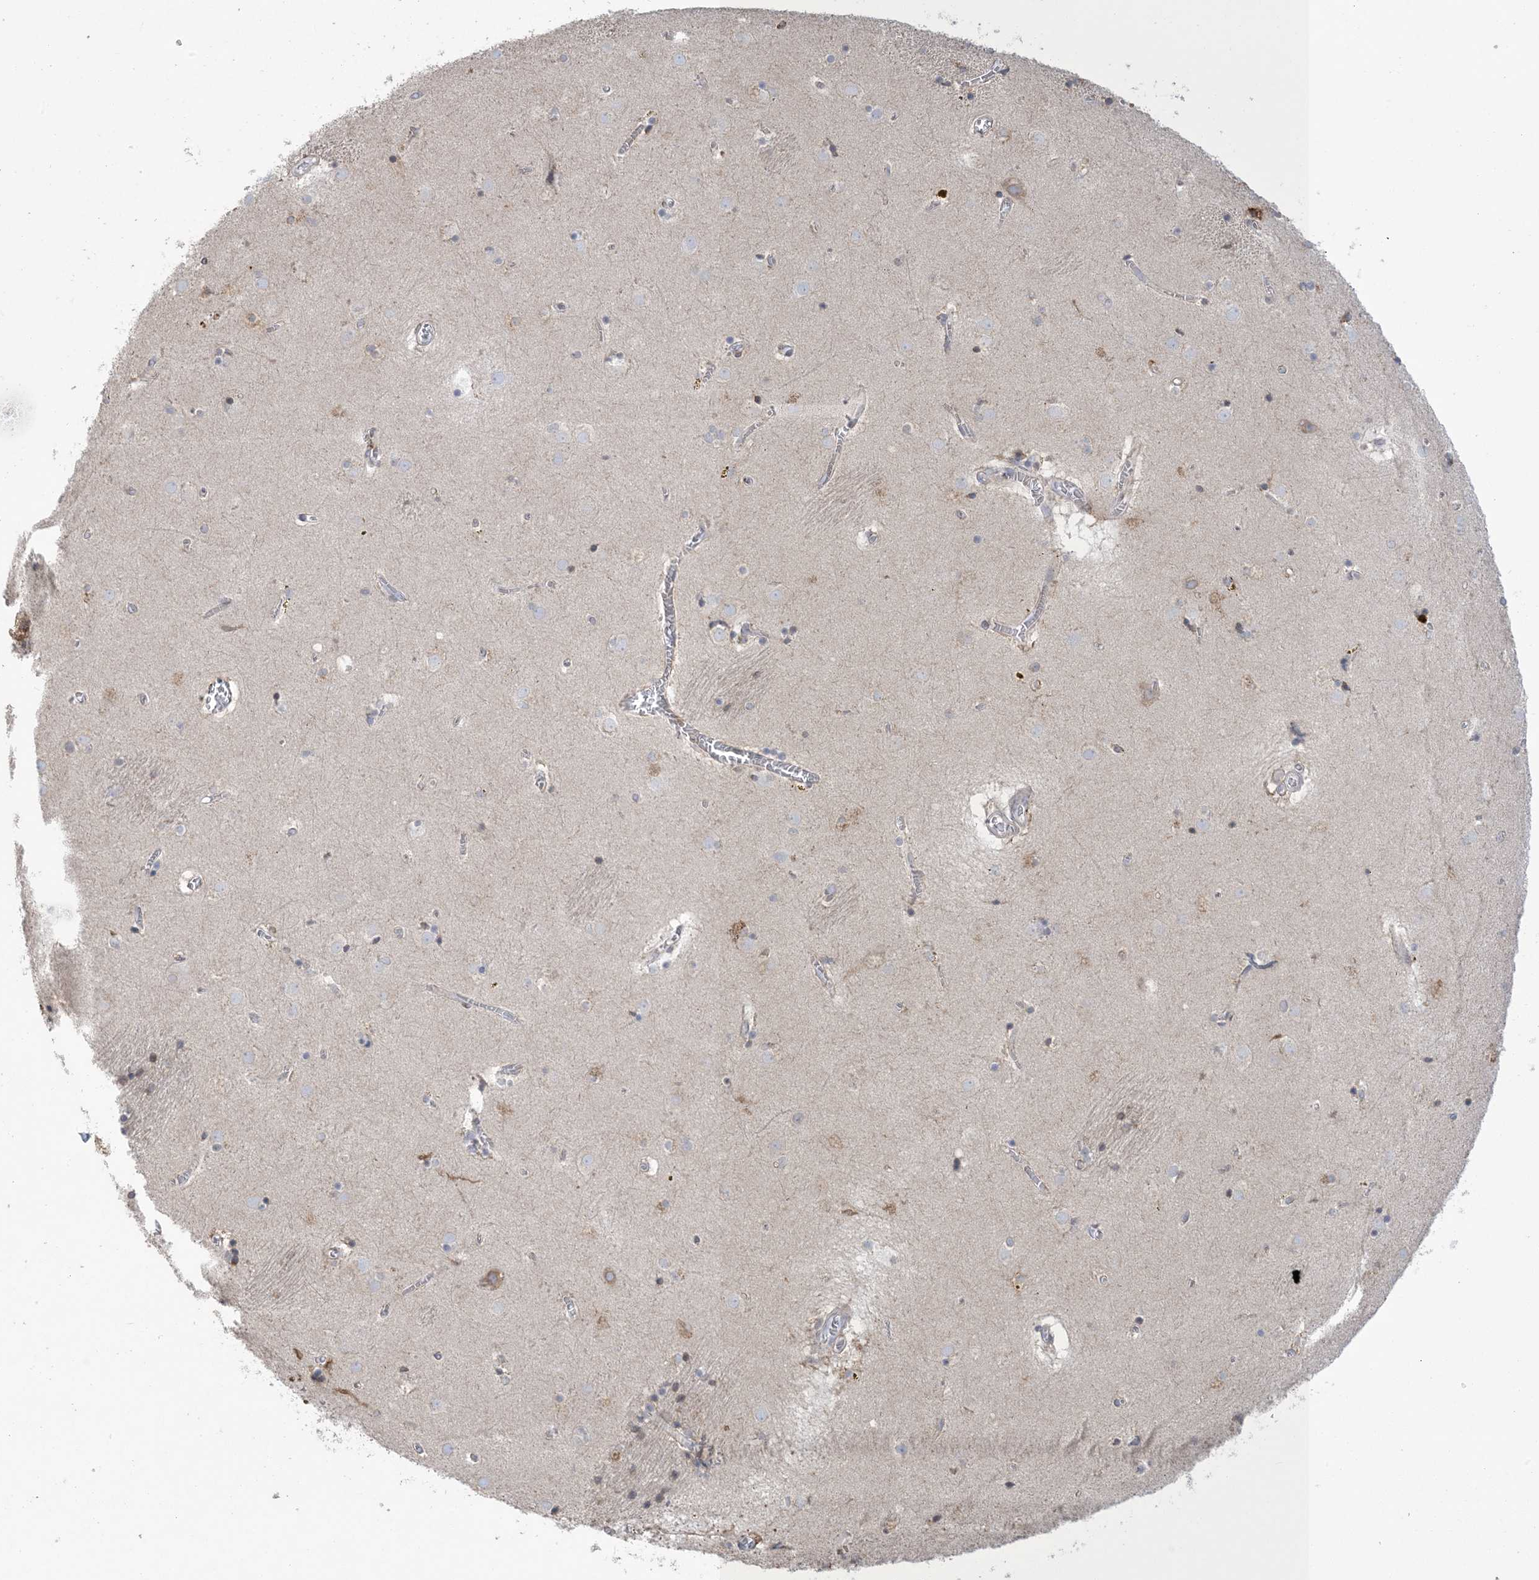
{"staining": {"intensity": "negative", "quantity": "none", "location": "none"}, "tissue": "caudate", "cell_type": "Glial cells", "image_type": "normal", "snomed": [{"axis": "morphology", "description": "Normal tissue, NOS"}, {"axis": "topography", "description": "Lateral ventricle wall"}], "caption": "Immunohistochemical staining of benign caudate shows no significant expression in glial cells.", "gene": "SHANK1", "patient": {"sex": "male", "age": 70}}